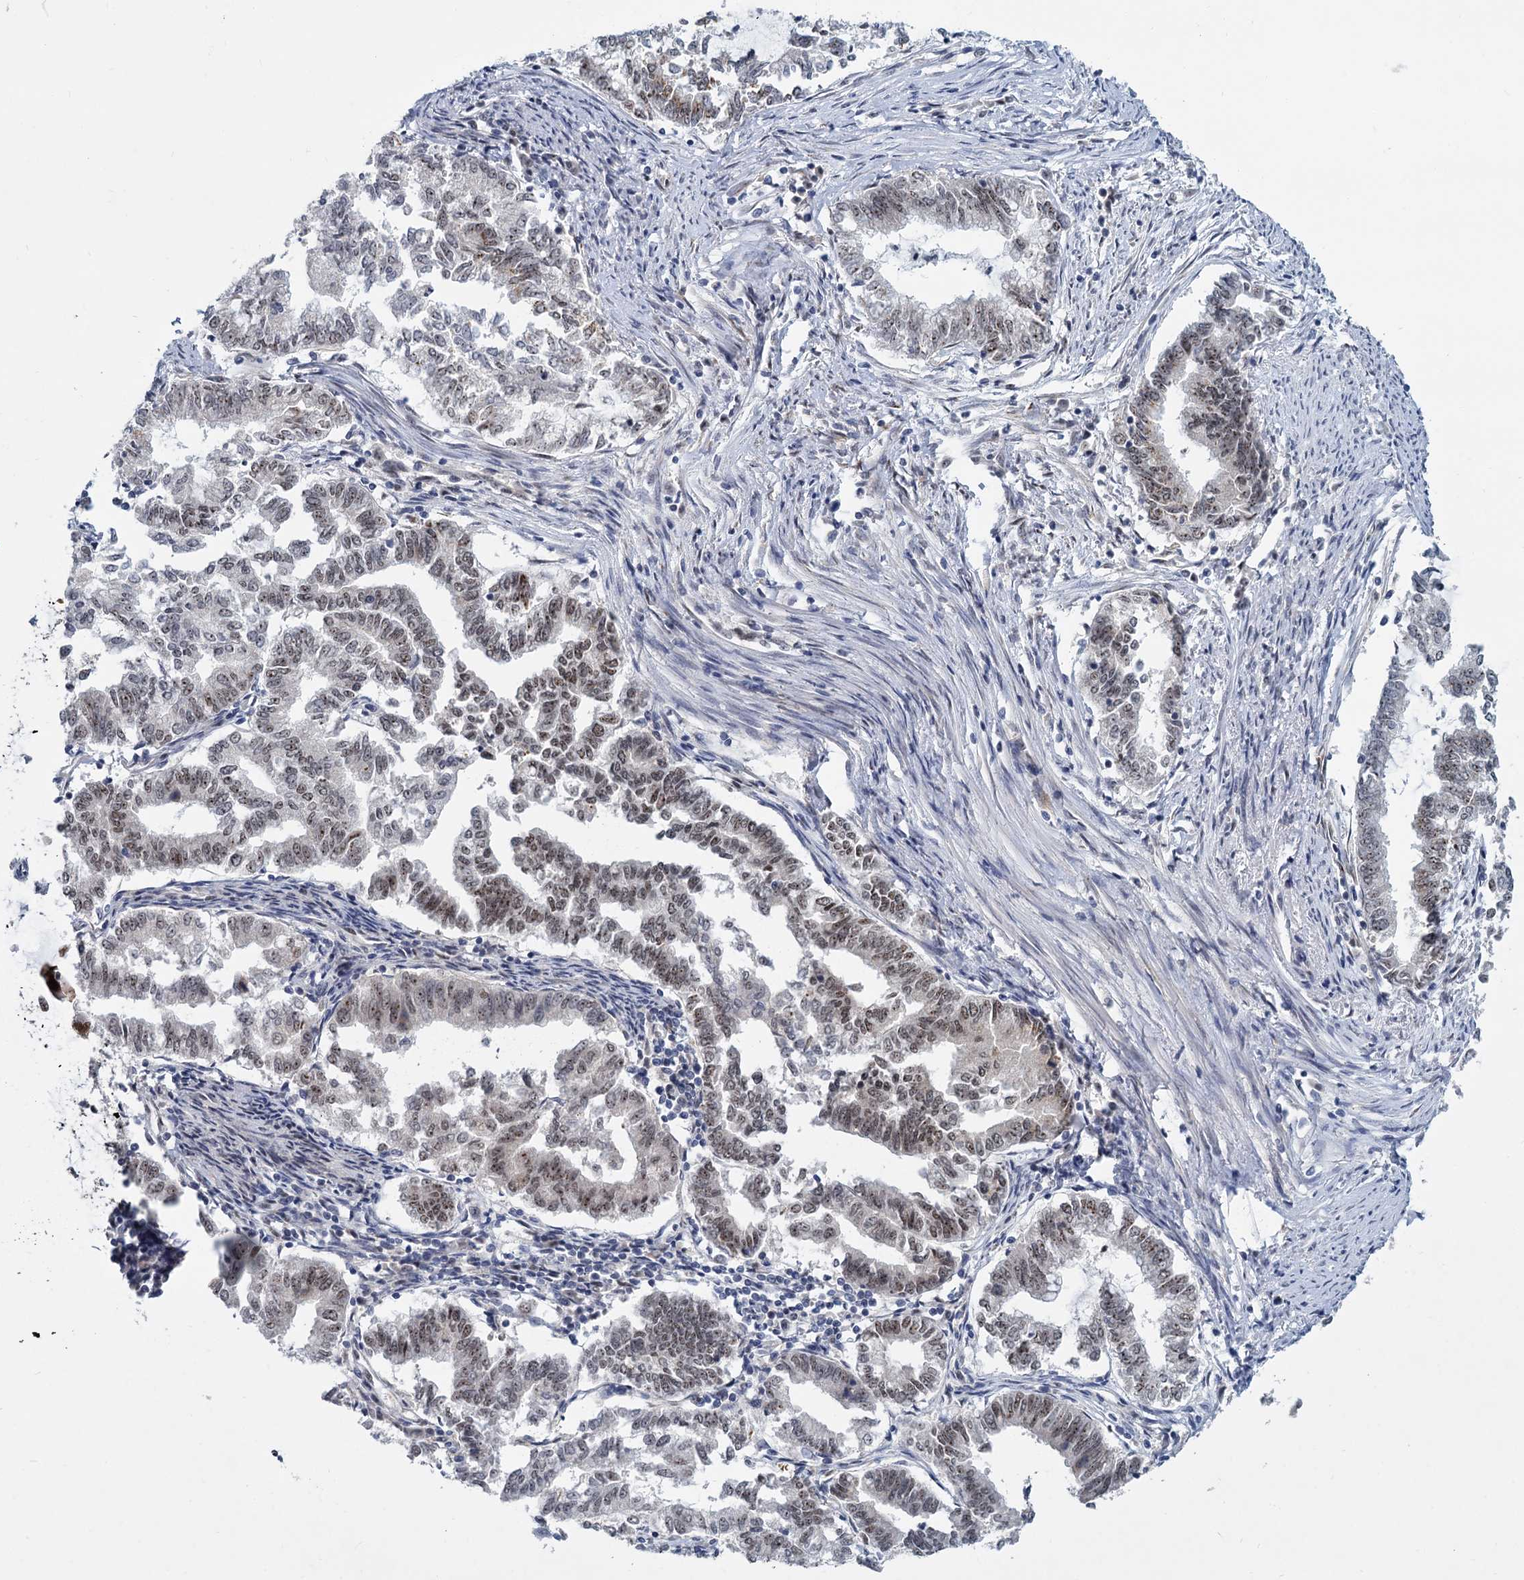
{"staining": {"intensity": "moderate", "quantity": "25%-75%", "location": "nuclear"}, "tissue": "endometrial cancer", "cell_type": "Tumor cells", "image_type": "cancer", "snomed": [{"axis": "morphology", "description": "Adenocarcinoma, NOS"}, {"axis": "topography", "description": "Endometrium"}], "caption": "High-power microscopy captured an immunohistochemistry image of endometrial adenocarcinoma, revealing moderate nuclear expression in approximately 25%-75% of tumor cells.", "gene": "RPRD1A", "patient": {"sex": "female", "age": 79}}